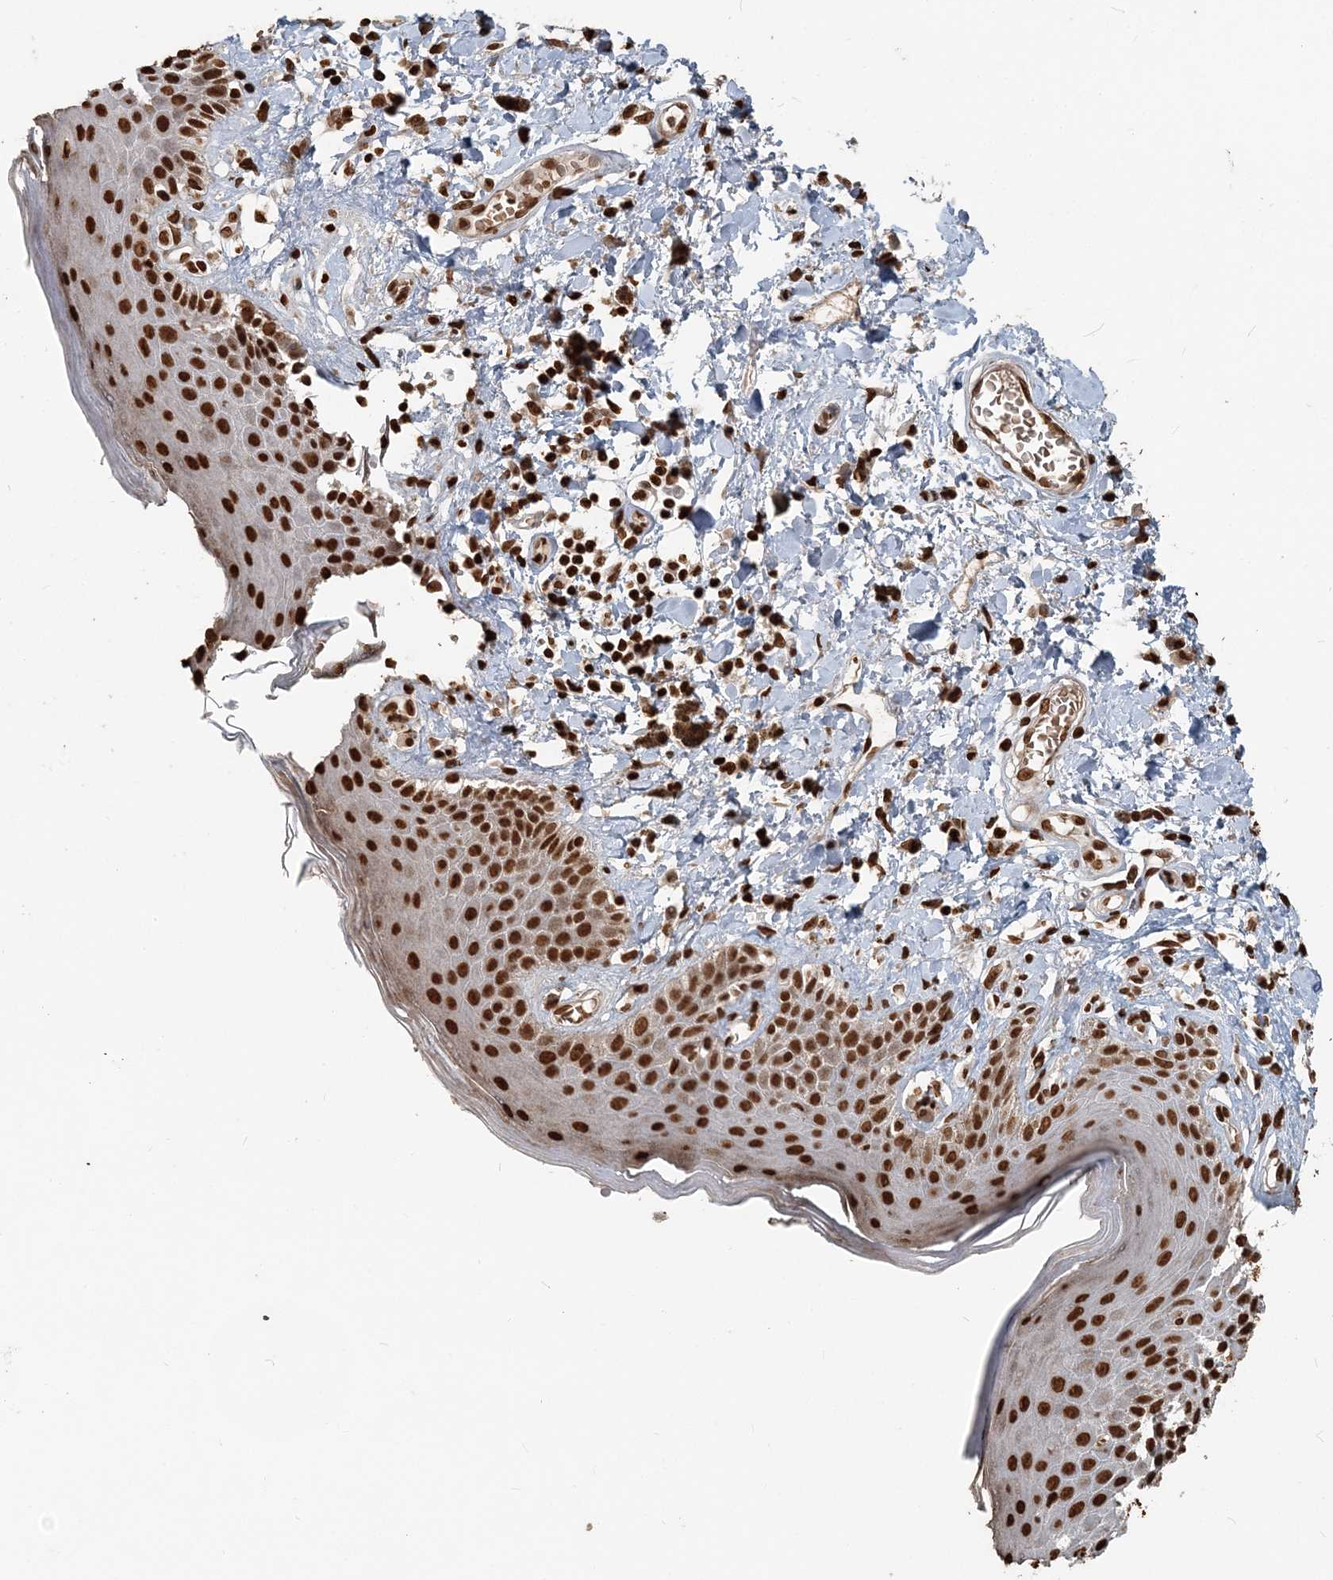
{"staining": {"intensity": "strong", "quantity": ">75%", "location": "nuclear"}, "tissue": "skin", "cell_type": "Epidermal cells", "image_type": "normal", "snomed": [{"axis": "morphology", "description": "Normal tissue, NOS"}, {"axis": "topography", "description": "Anal"}], "caption": "Immunohistochemistry image of benign skin: skin stained using immunohistochemistry displays high levels of strong protein expression localized specifically in the nuclear of epidermal cells, appearing as a nuclear brown color.", "gene": "H3", "patient": {"sex": "female", "age": 78}}